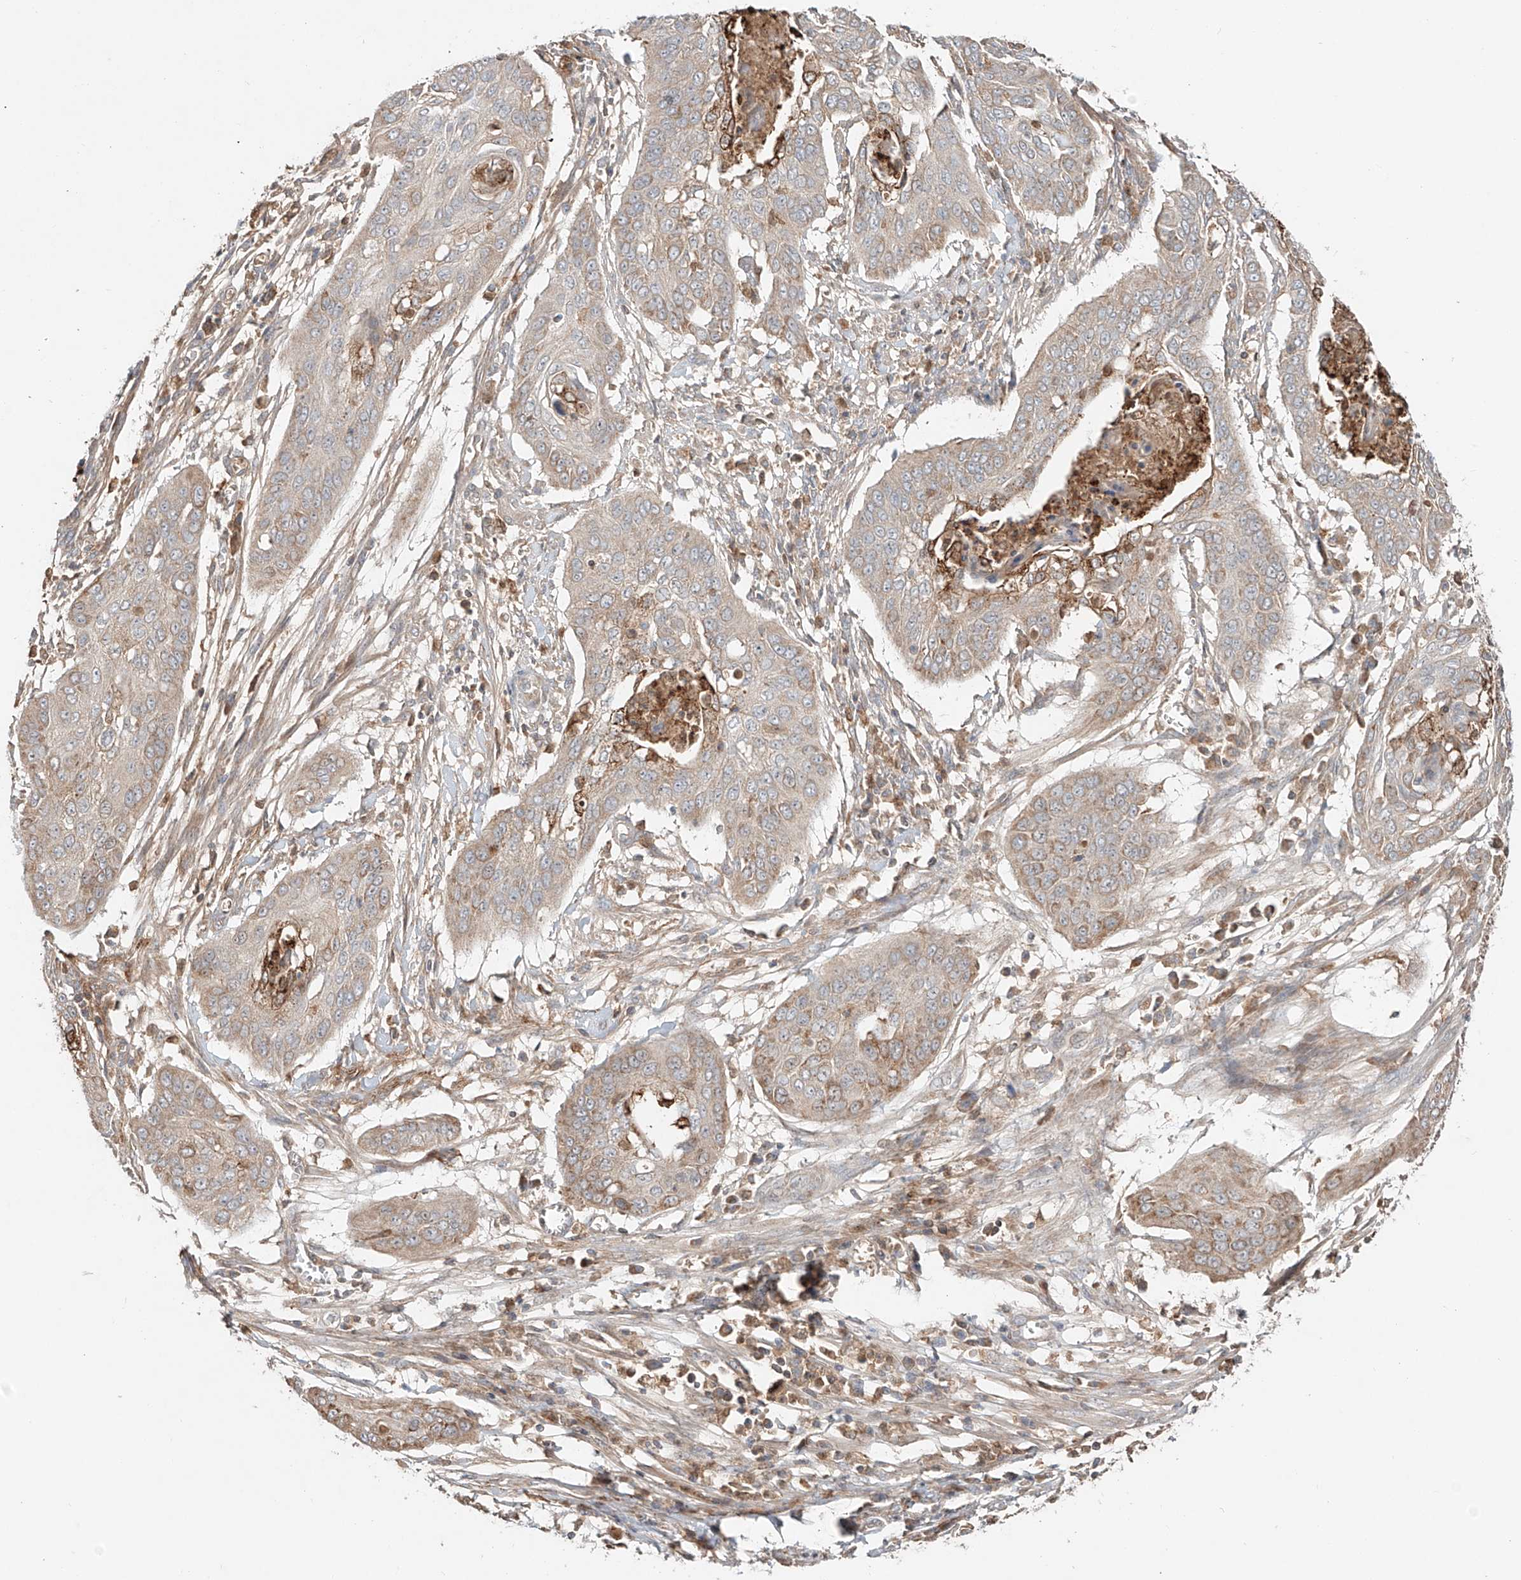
{"staining": {"intensity": "moderate", "quantity": "<25%", "location": "cytoplasmic/membranous"}, "tissue": "cervical cancer", "cell_type": "Tumor cells", "image_type": "cancer", "snomed": [{"axis": "morphology", "description": "Squamous cell carcinoma, NOS"}, {"axis": "topography", "description": "Cervix"}], "caption": "Tumor cells exhibit low levels of moderate cytoplasmic/membranous staining in about <25% of cells in human cervical cancer.", "gene": "ERO1A", "patient": {"sex": "female", "age": 39}}